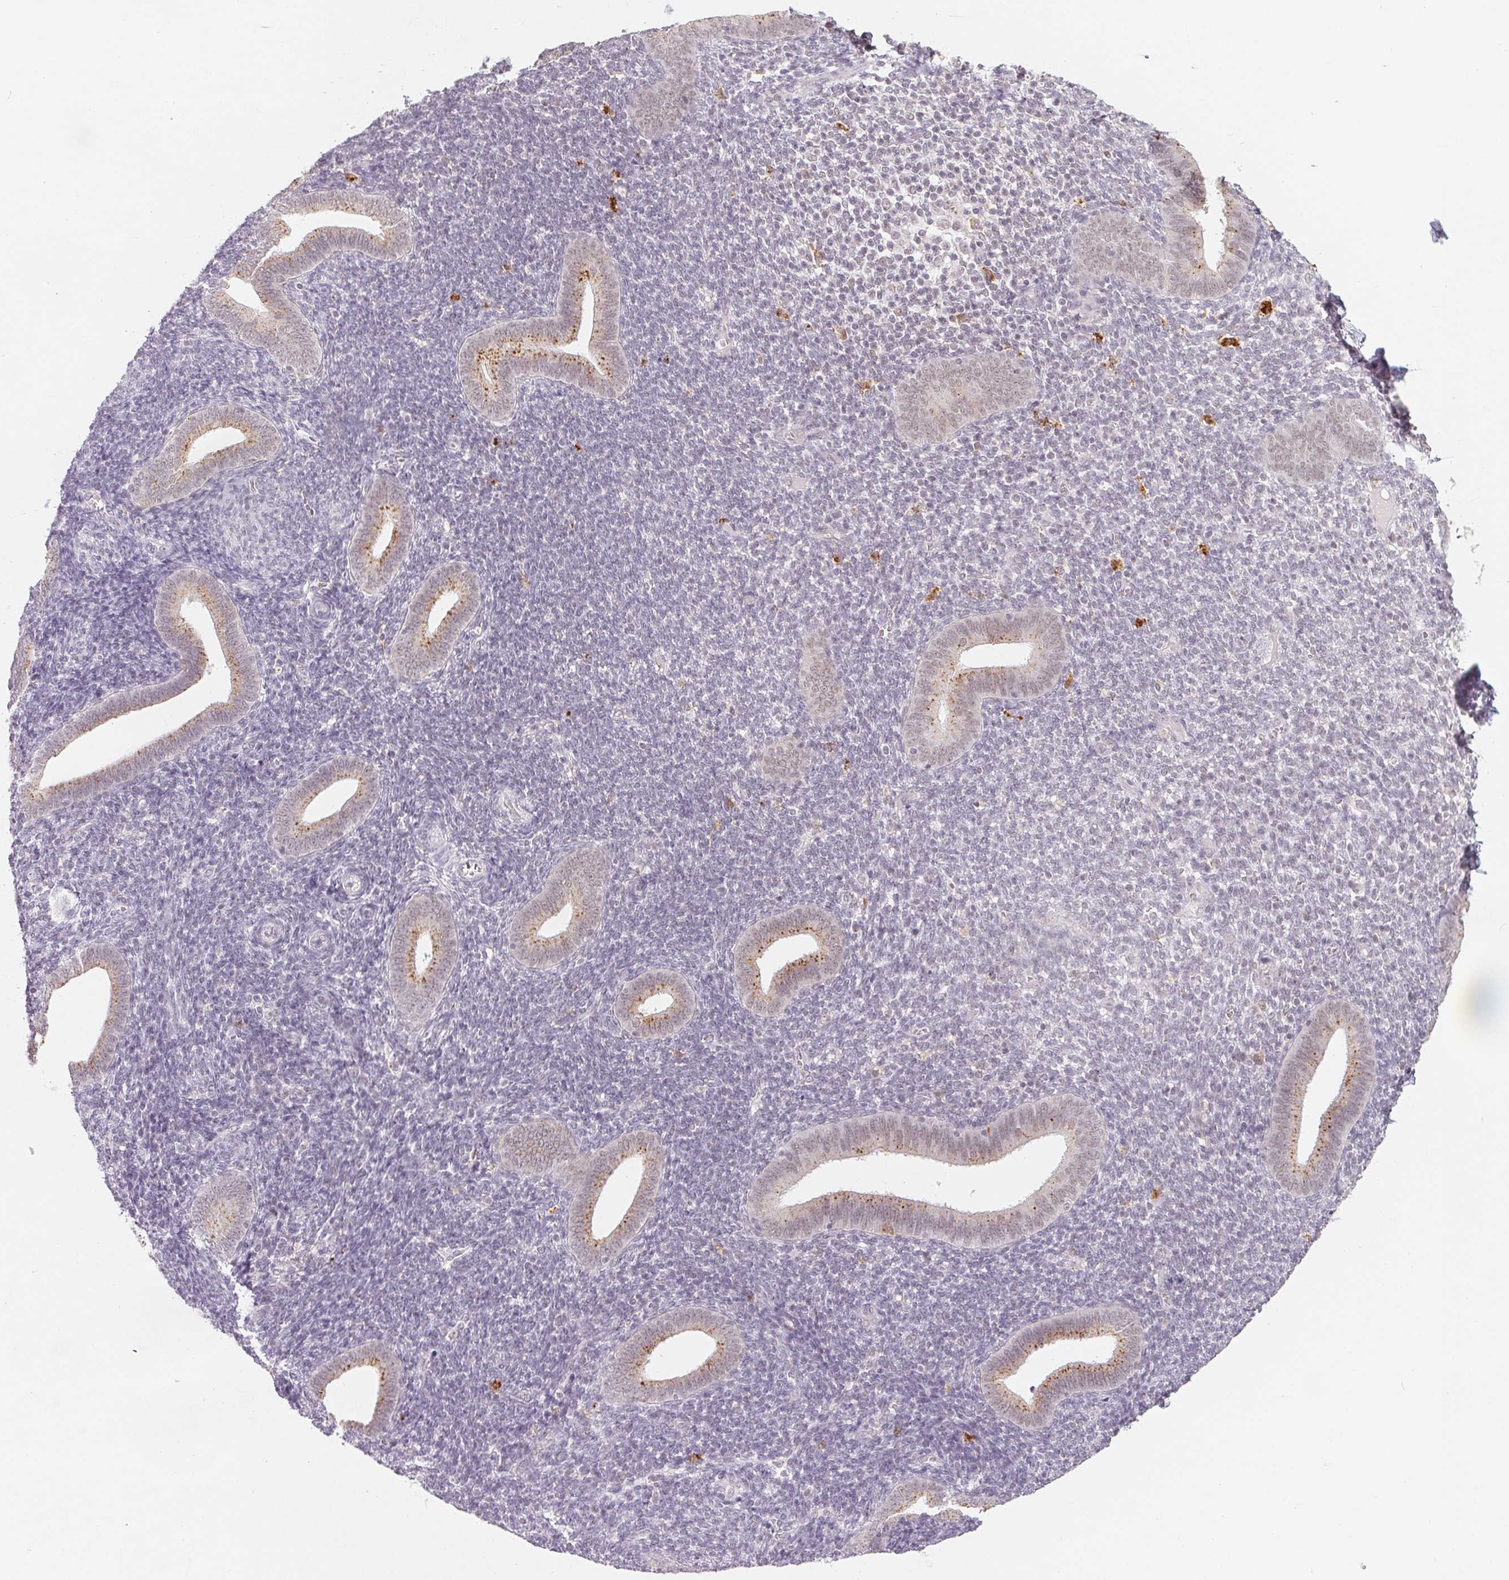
{"staining": {"intensity": "negative", "quantity": "none", "location": "none"}, "tissue": "endometrium", "cell_type": "Cells in endometrial stroma", "image_type": "normal", "snomed": [{"axis": "morphology", "description": "Normal tissue, NOS"}, {"axis": "topography", "description": "Endometrium"}], "caption": "IHC histopathology image of unremarkable human endometrium stained for a protein (brown), which demonstrates no staining in cells in endometrial stroma.", "gene": "NXF3", "patient": {"sex": "female", "age": 25}}